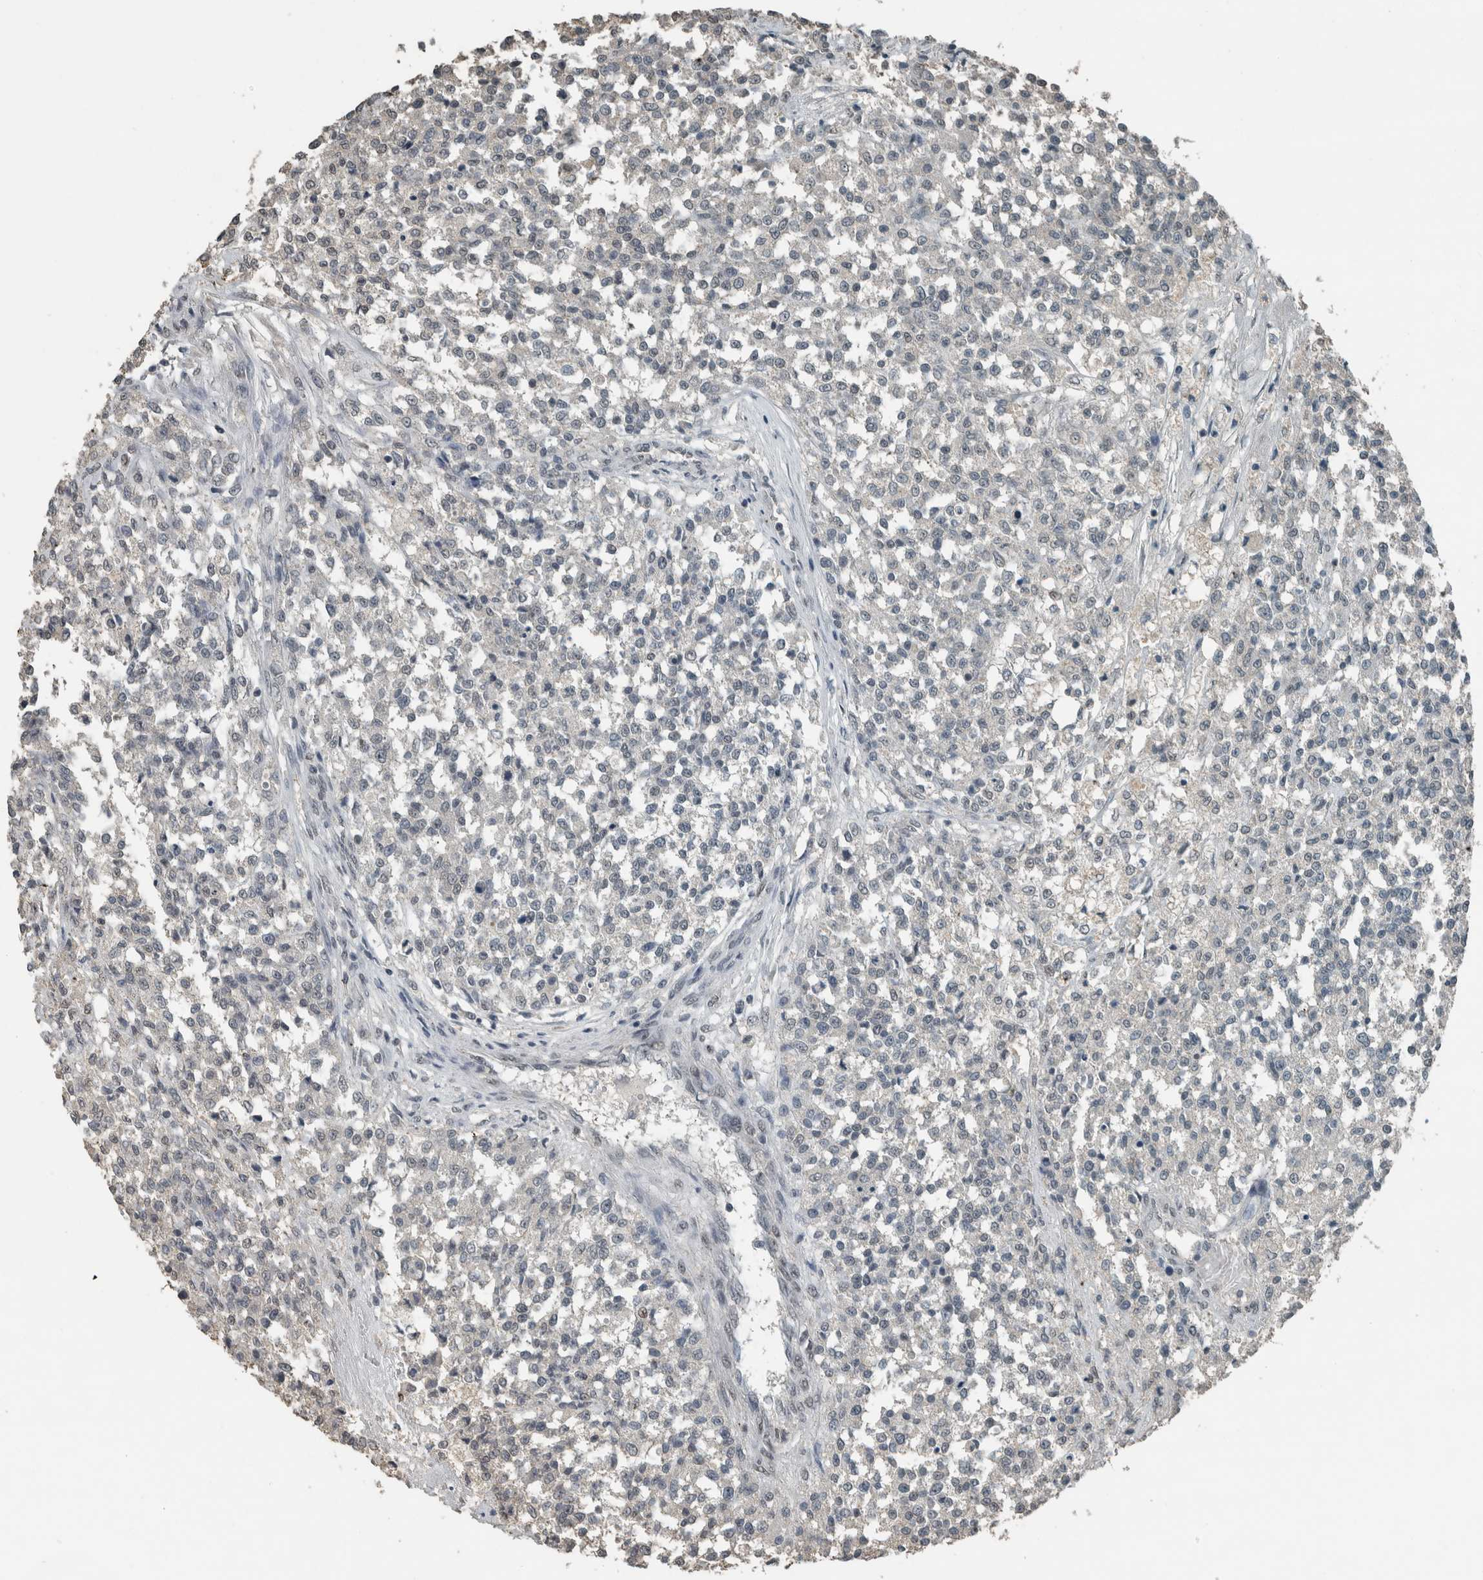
{"staining": {"intensity": "weak", "quantity": "25%-75%", "location": "nuclear"}, "tissue": "testis cancer", "cell_type": "Tumor cells", "image_type": "cancer", "snomed": [{"axis": "morphology", "description": "Seminoma, NOS"}, {"axis": "topography", "description": "Testis"}], "caption": "Immunohistochemical staining of testis seminoma exhibits low levels of weak nuclear staining in approximately 25%-75% of tumor cells.", "gene": "ZNF24", "patient": {"sex": "male", "age": 59}}